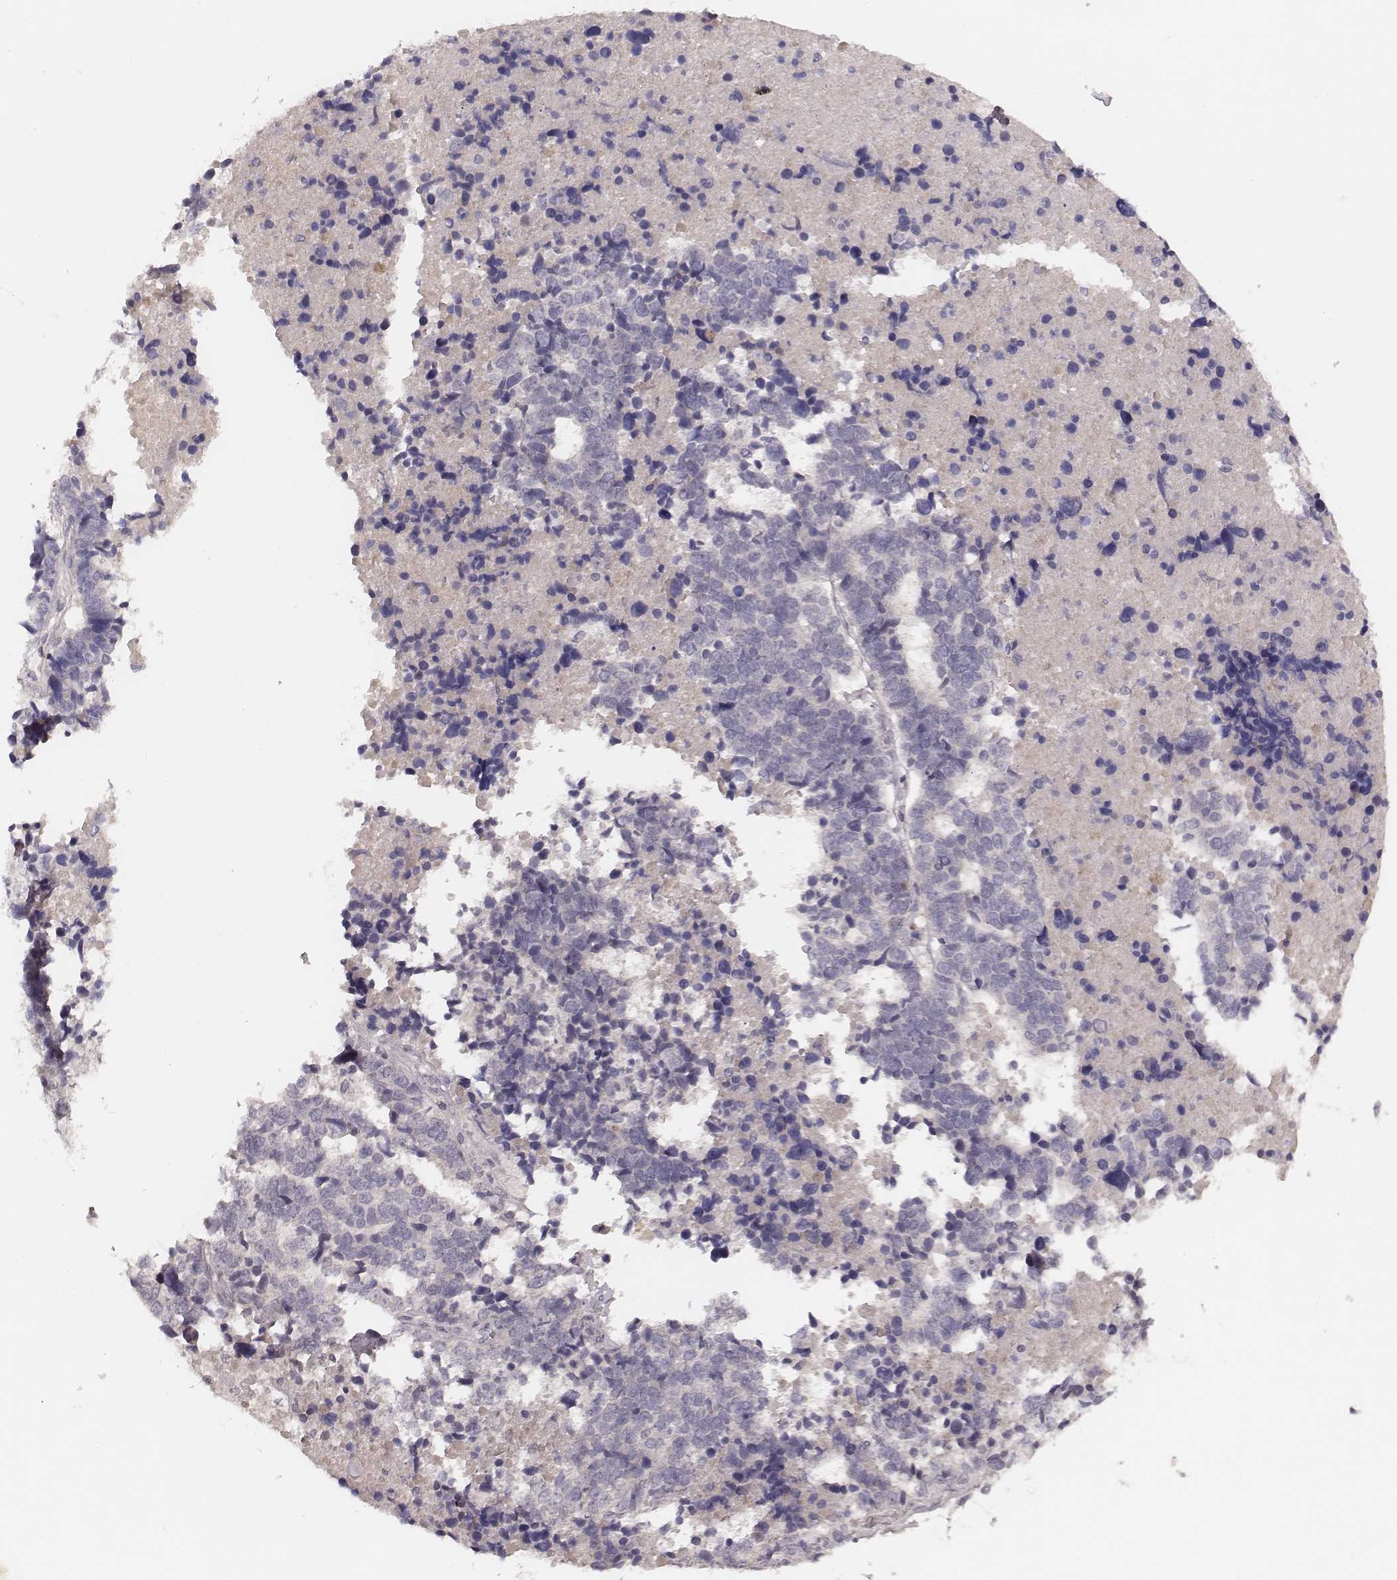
{"staining": {"intensity": "negative", "quantity": "none", "location": "none"}, "tissue": "stomach cancer", "cell_type": "Tumor cells", "image_type": "cancer", "snomed": [{"axis": "morphology", "description": "Adenocarcinoma, NOS"}, {"axis": "topography", "description": "Stomach"}], "caption": "Immunohistochemistry of adenocarcinoma (stomach) exhibits no positivity in tumor cells.", "gene": "FAM13B", "patient": {"sex": "male", "age": 69}}